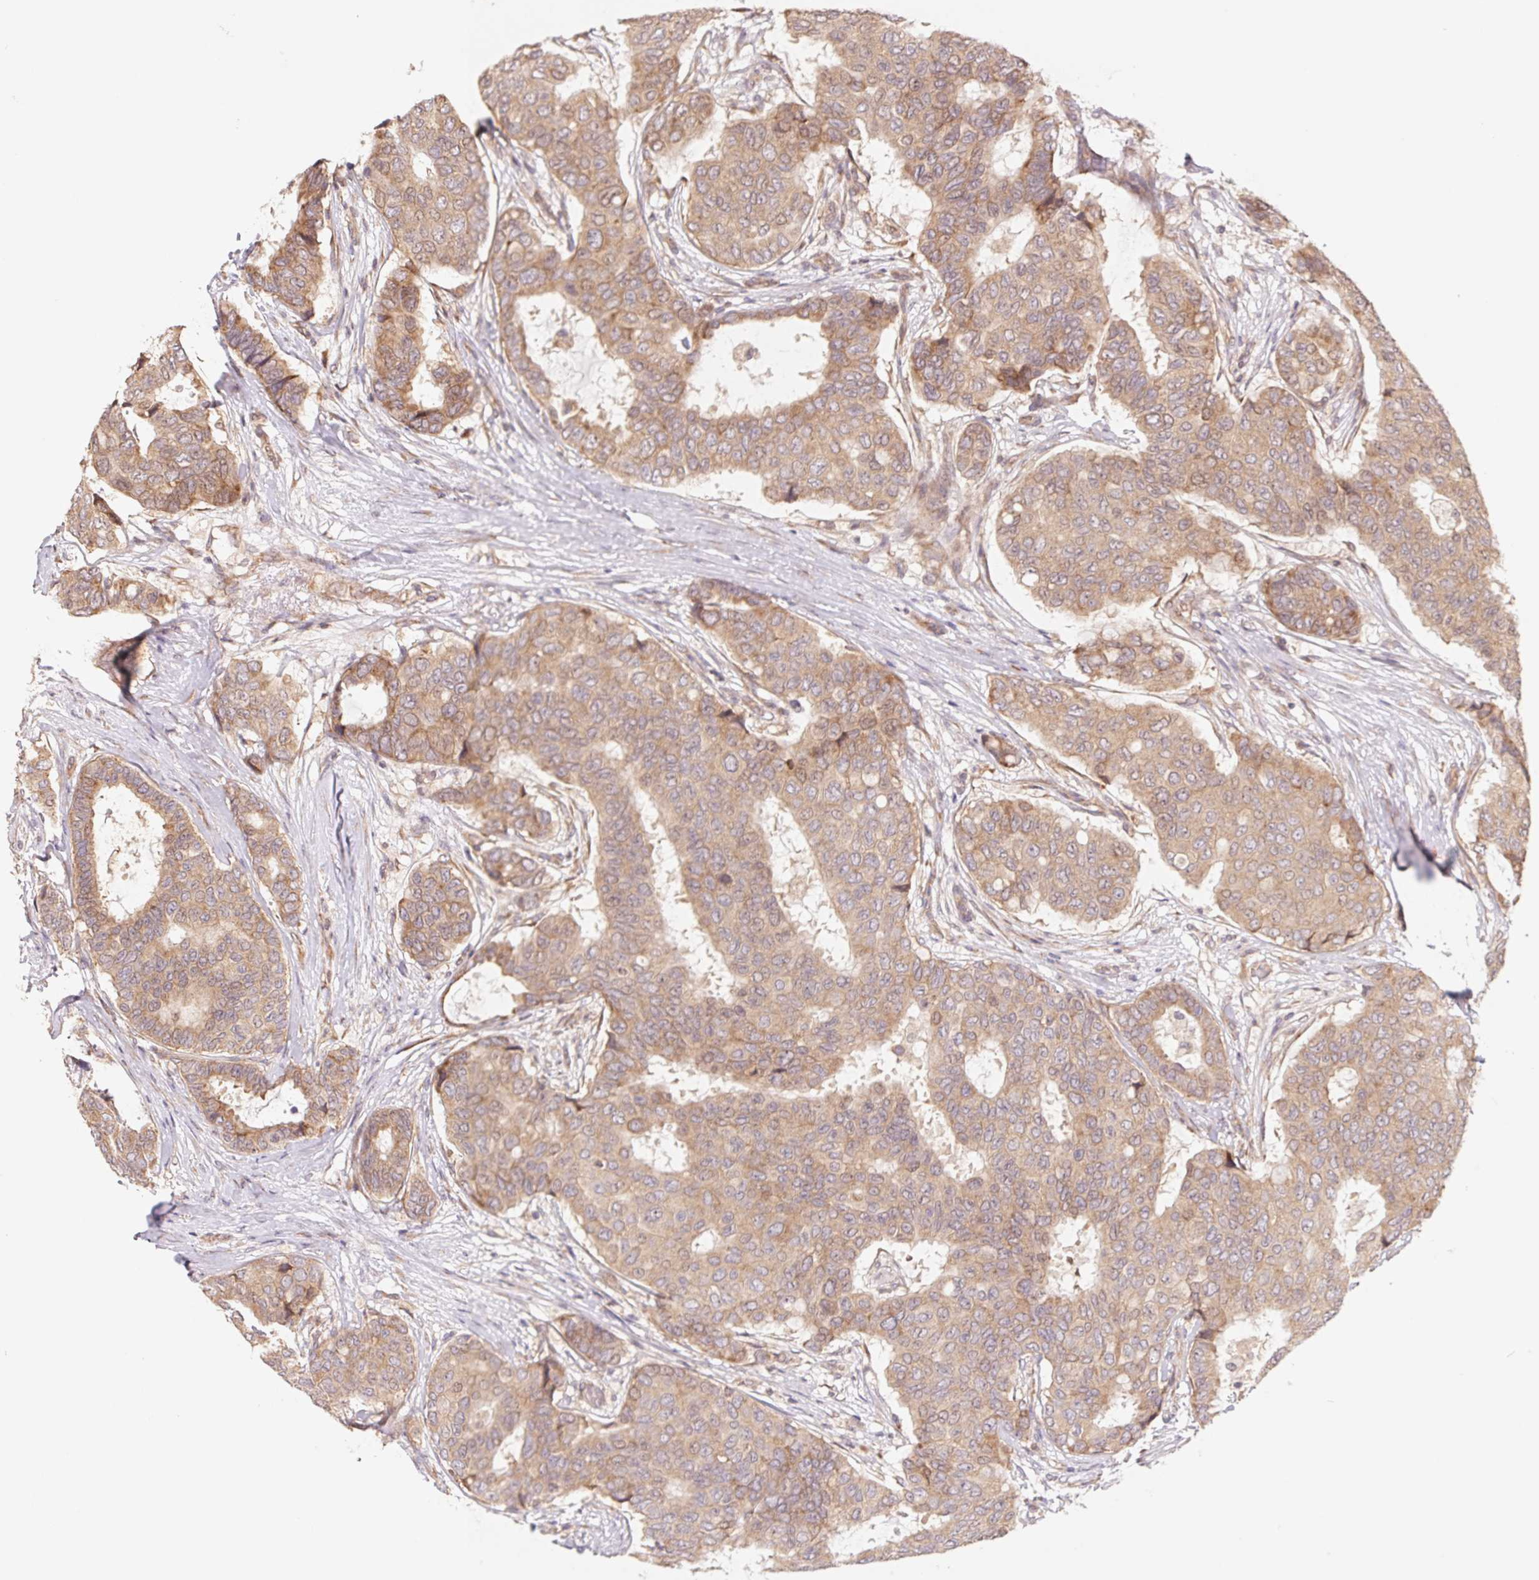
{"staining": {"intensity": "moderate", "quantity": ">75%", "location": "cytoplasmic/membranous"}, "tissue": "breast cancer", "cell_type": "Tumor cells", "image_type": "cancer", "snomed": [{"axis": "morphology", "description": "Duct carcinoma"}, {"axis": "topography", "description": "Breast"}], "caption": "Immunohistochemical staining of human breast cancer displays moderate cytoplasmic/membranous protein positivity in about >75% of tumor cells. (DAB = brown stain, brightfield microscopy at high magnification).", "gene": "RPL27A", "patient": {"sex": "female", "age": 75}}